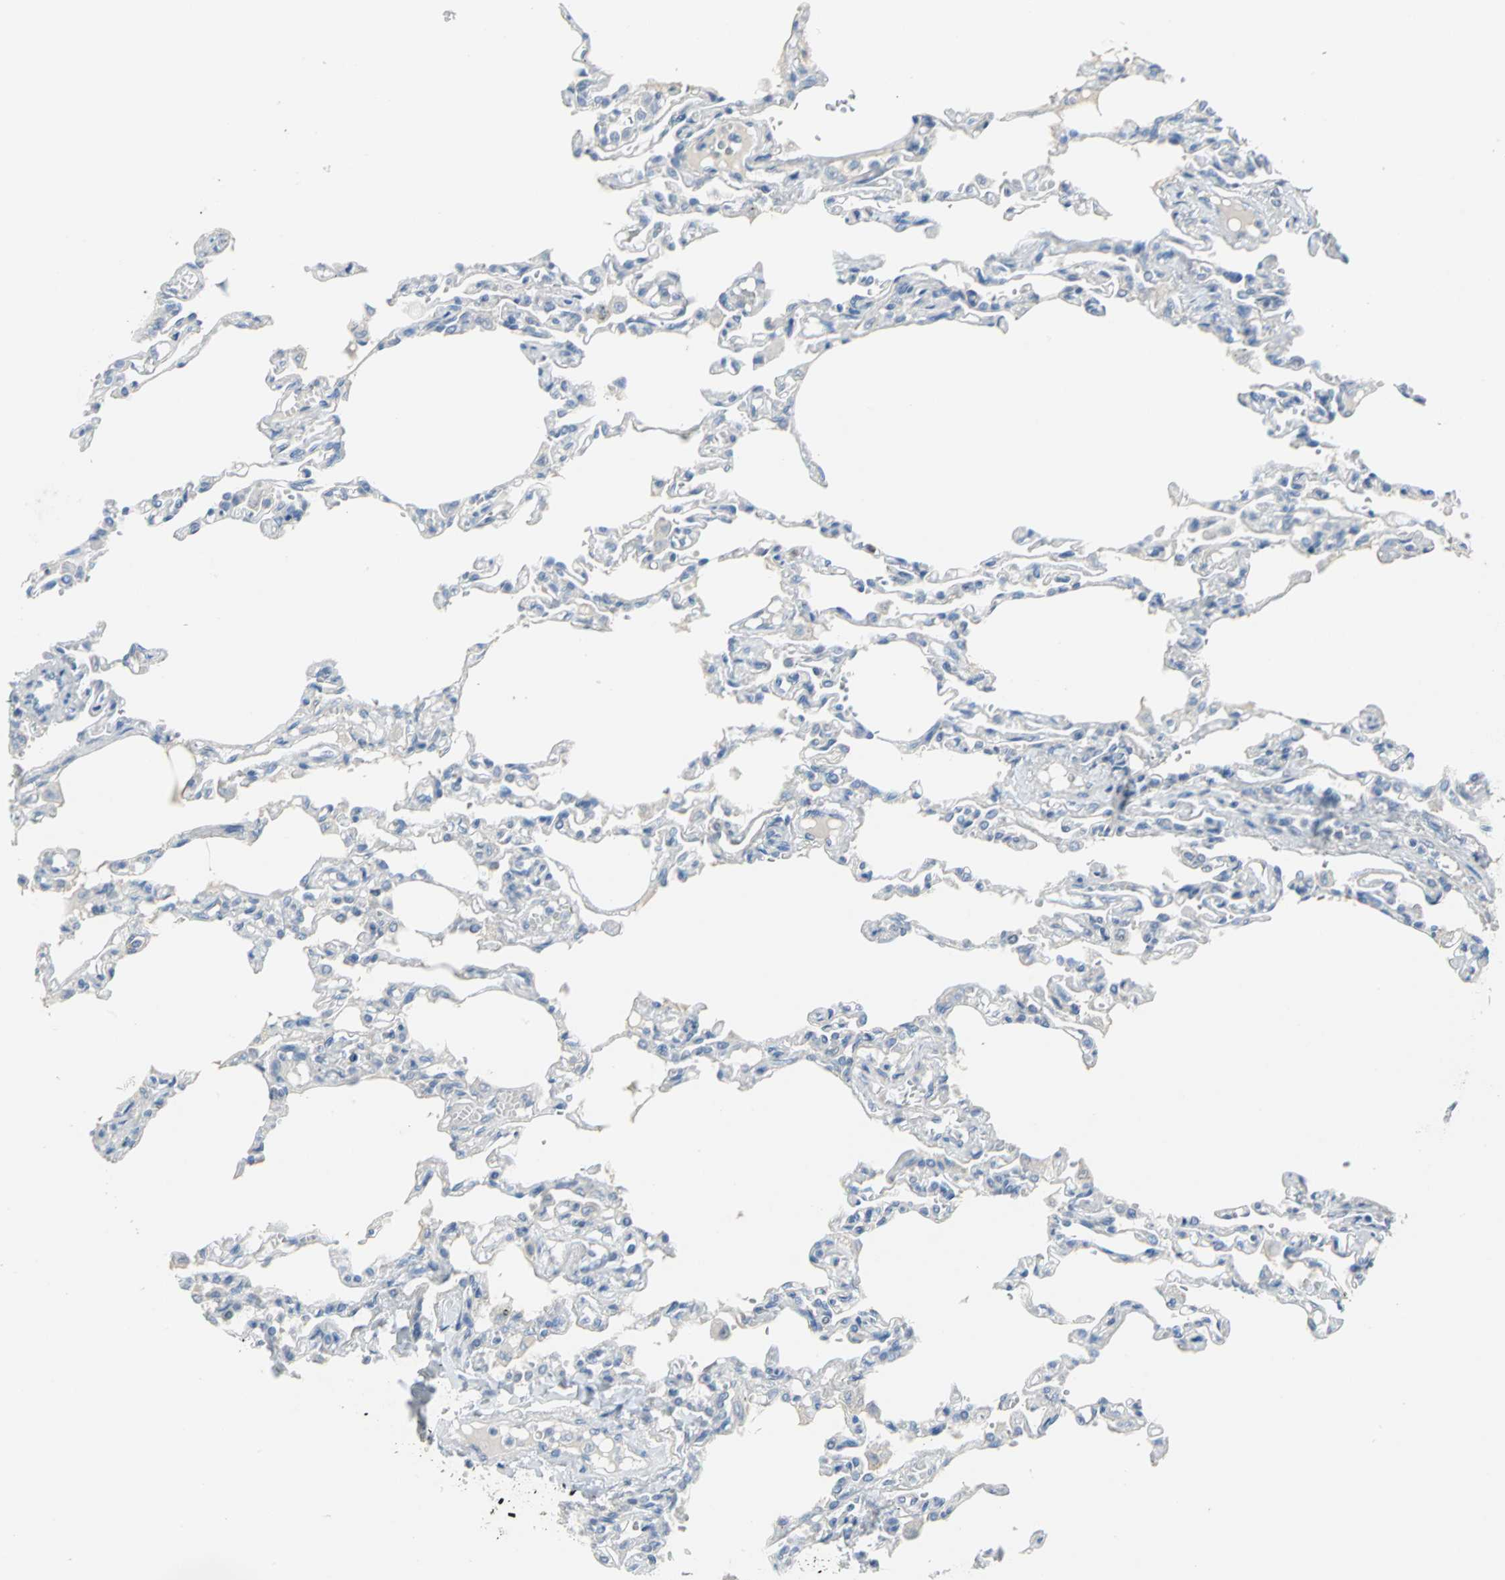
{"staining": {"intensity": "negative", "quantity": "none", "location": "none"}, "tissue": "lung", "cell_type": "Alveolar cells", "image_type": "normal", "snomed": [{"axis": "morphology", "description": "Normal tissue, NOS"}, {"axis": "topography", "description": "Lung"}], "caption": "Alveolar cells show no significant protein expression in normal lung. The staining is performed using DAB brown chromogen with nuclei counter-stained in using hematoxylin.", "gene": "PTGDS", "patient": {"sex": "male", "age": 21}}